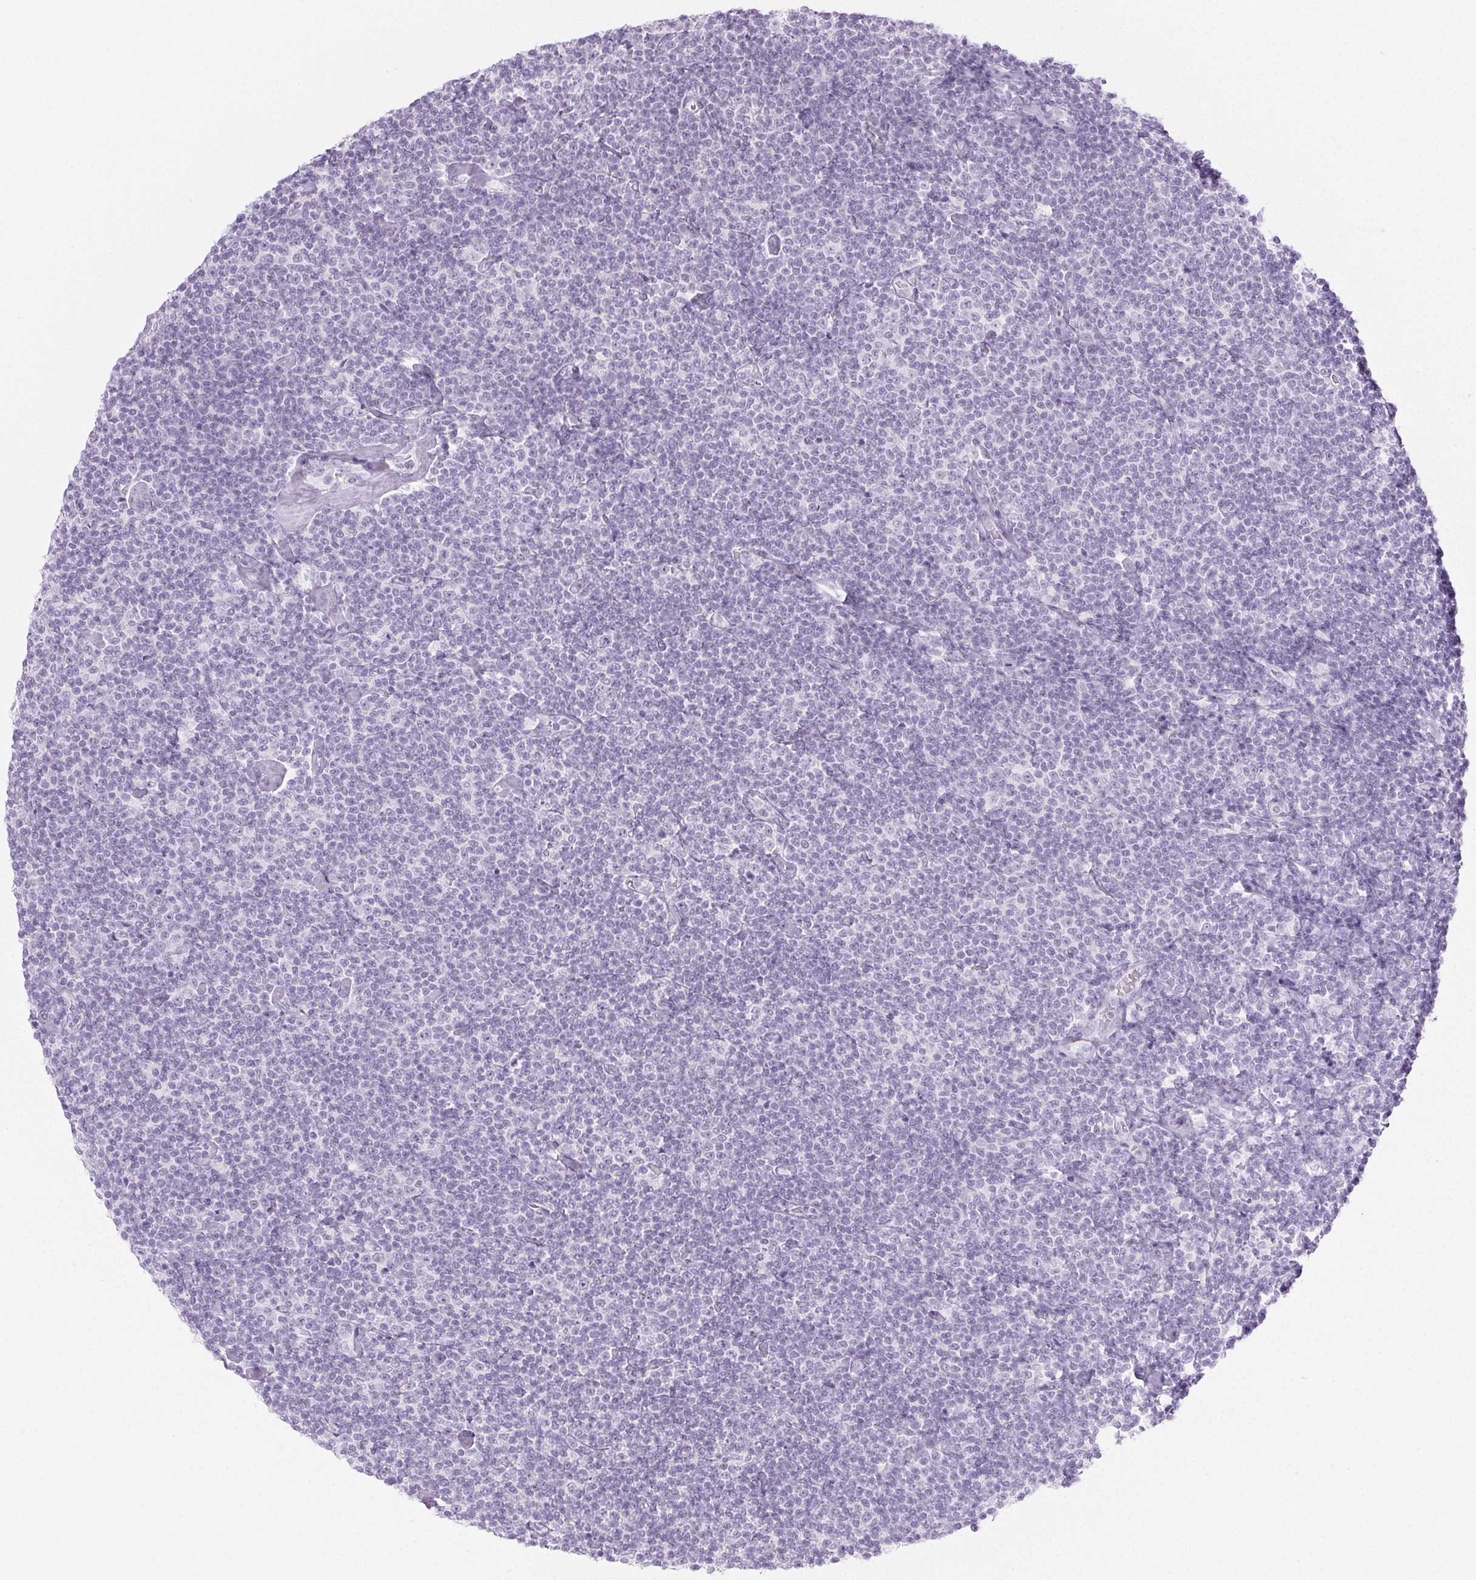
{"staining": {"intensity": "negative", "quantity": "none", "location": "none"}, "tissue": "lymphoma", "cell_type": "Tumor cells", "image_type": "cancer", "snomed": [{"axis": "morphology", "description": "Malignant lymphoma, non-Hodgkin's type, Low grade"}, {"axis": "topography", "description": "Lymph node"}], "caption": "This image is of low-grade malignant lymphoma, non-Hodgkin's type stained with immunohistochemistry (IHC) to label a protein in brown with the nuclei are counter-stained blue. There is no expression in tumor cells. (DAB (3,3'-diaminobenzidine) immunohistochemistry, high magnification).", "gene": "PI3", "patient": {"sex": "male", "age": 81}}